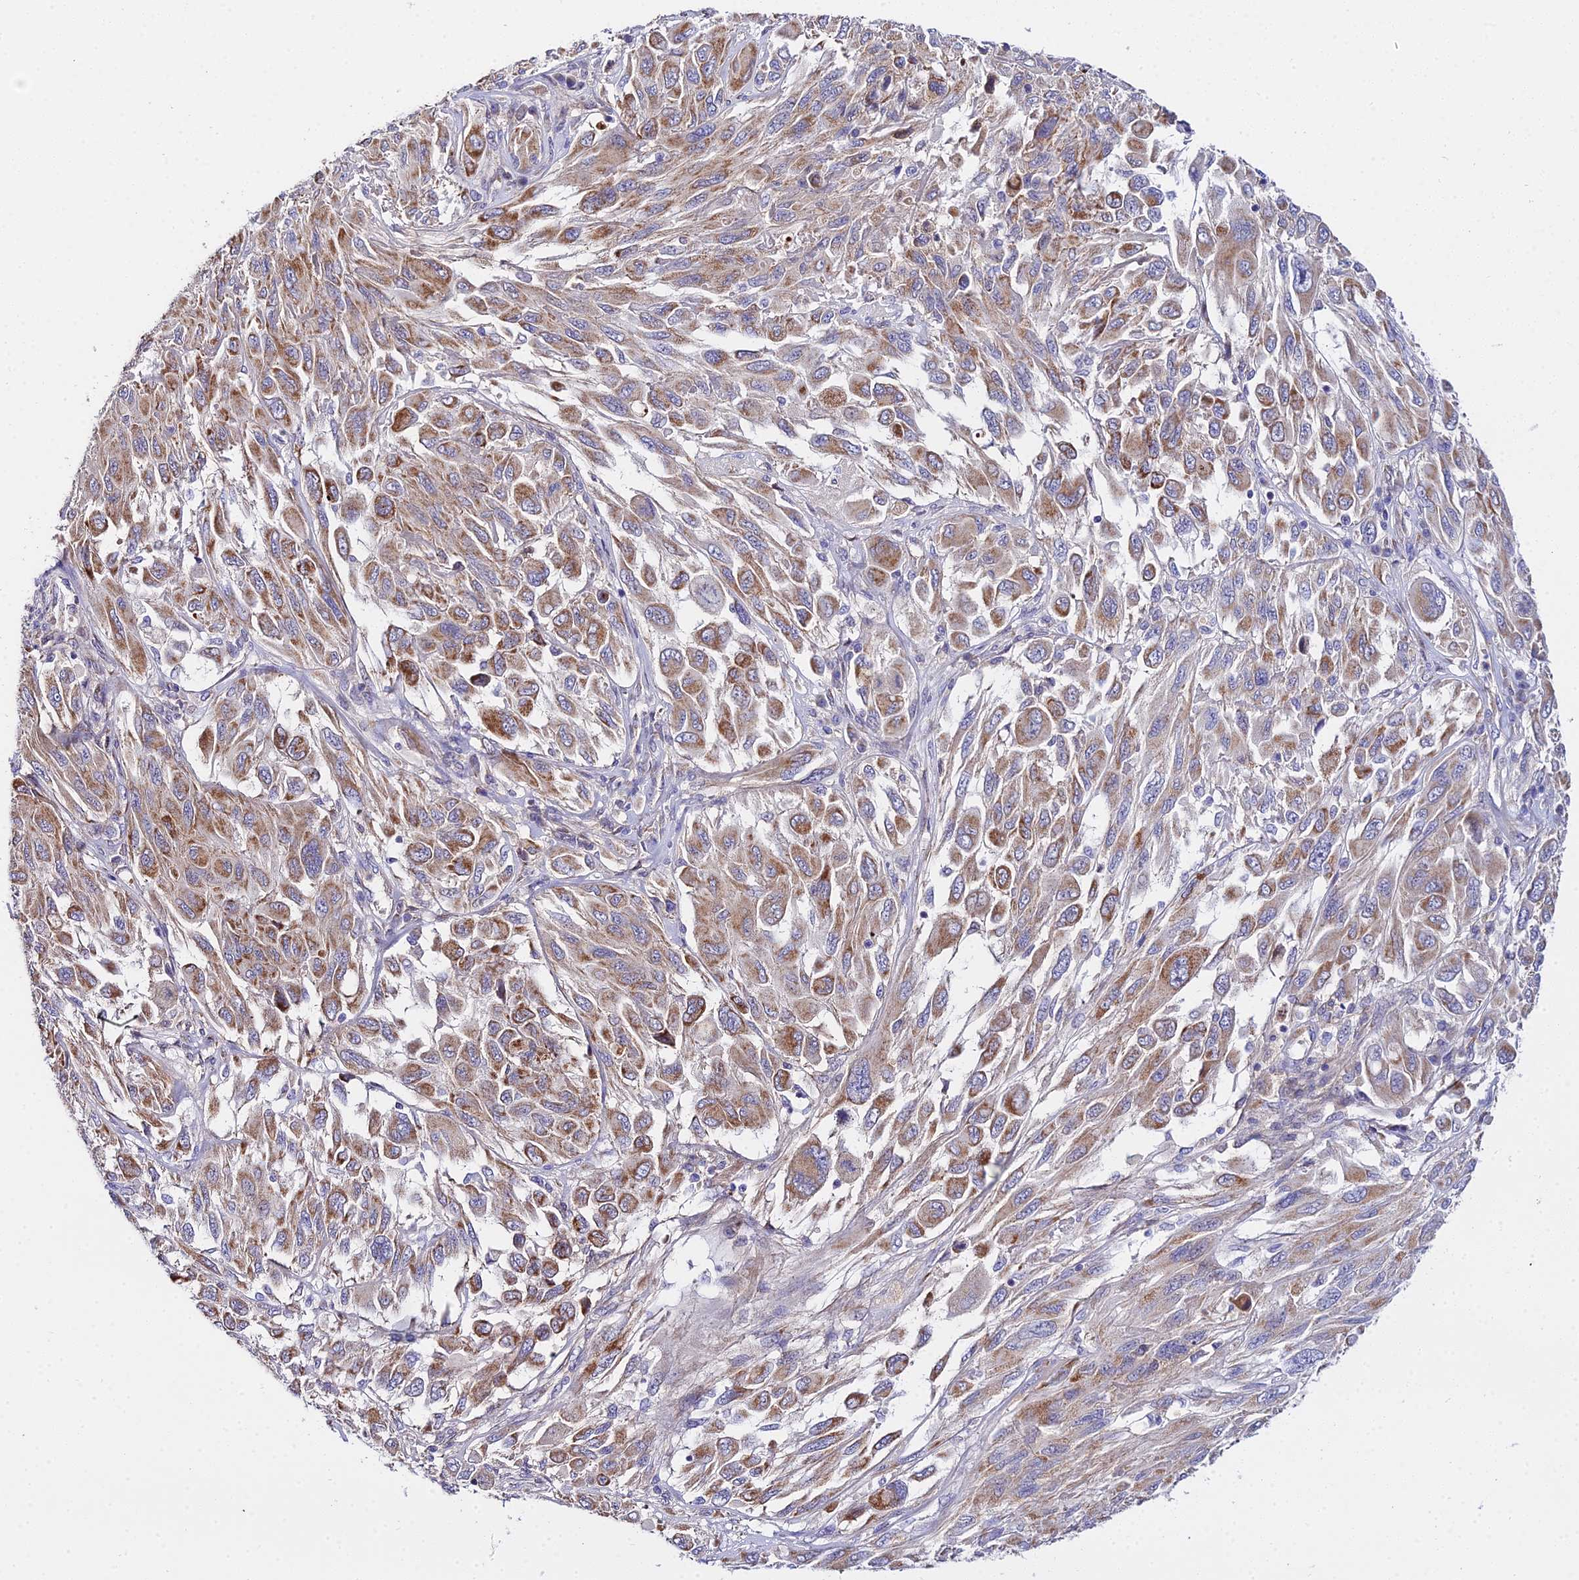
{"staining": {"intensity": "moderate", "quantity": ">75%", "location": "cytoplasmic/membranous"}, "tissue": "melanoma", "cell_type": "Tumor cells", "image_type": "cancer", "snomed": [{"axis": "morphology", "description": "Malignant melanoma, NOS"}, {"axis": "topography", "description": "Skin"}], "caption": "Immunohistochemistry (IHC) micrograph of melanoma stained for a protein (brown), which demonstrates medium levels of moderate cytoplasmic/membranous staining in approximately >75% of tumor cells.", "gene": "ACOT2", "patient": {"sex": "female", "age": 91}}